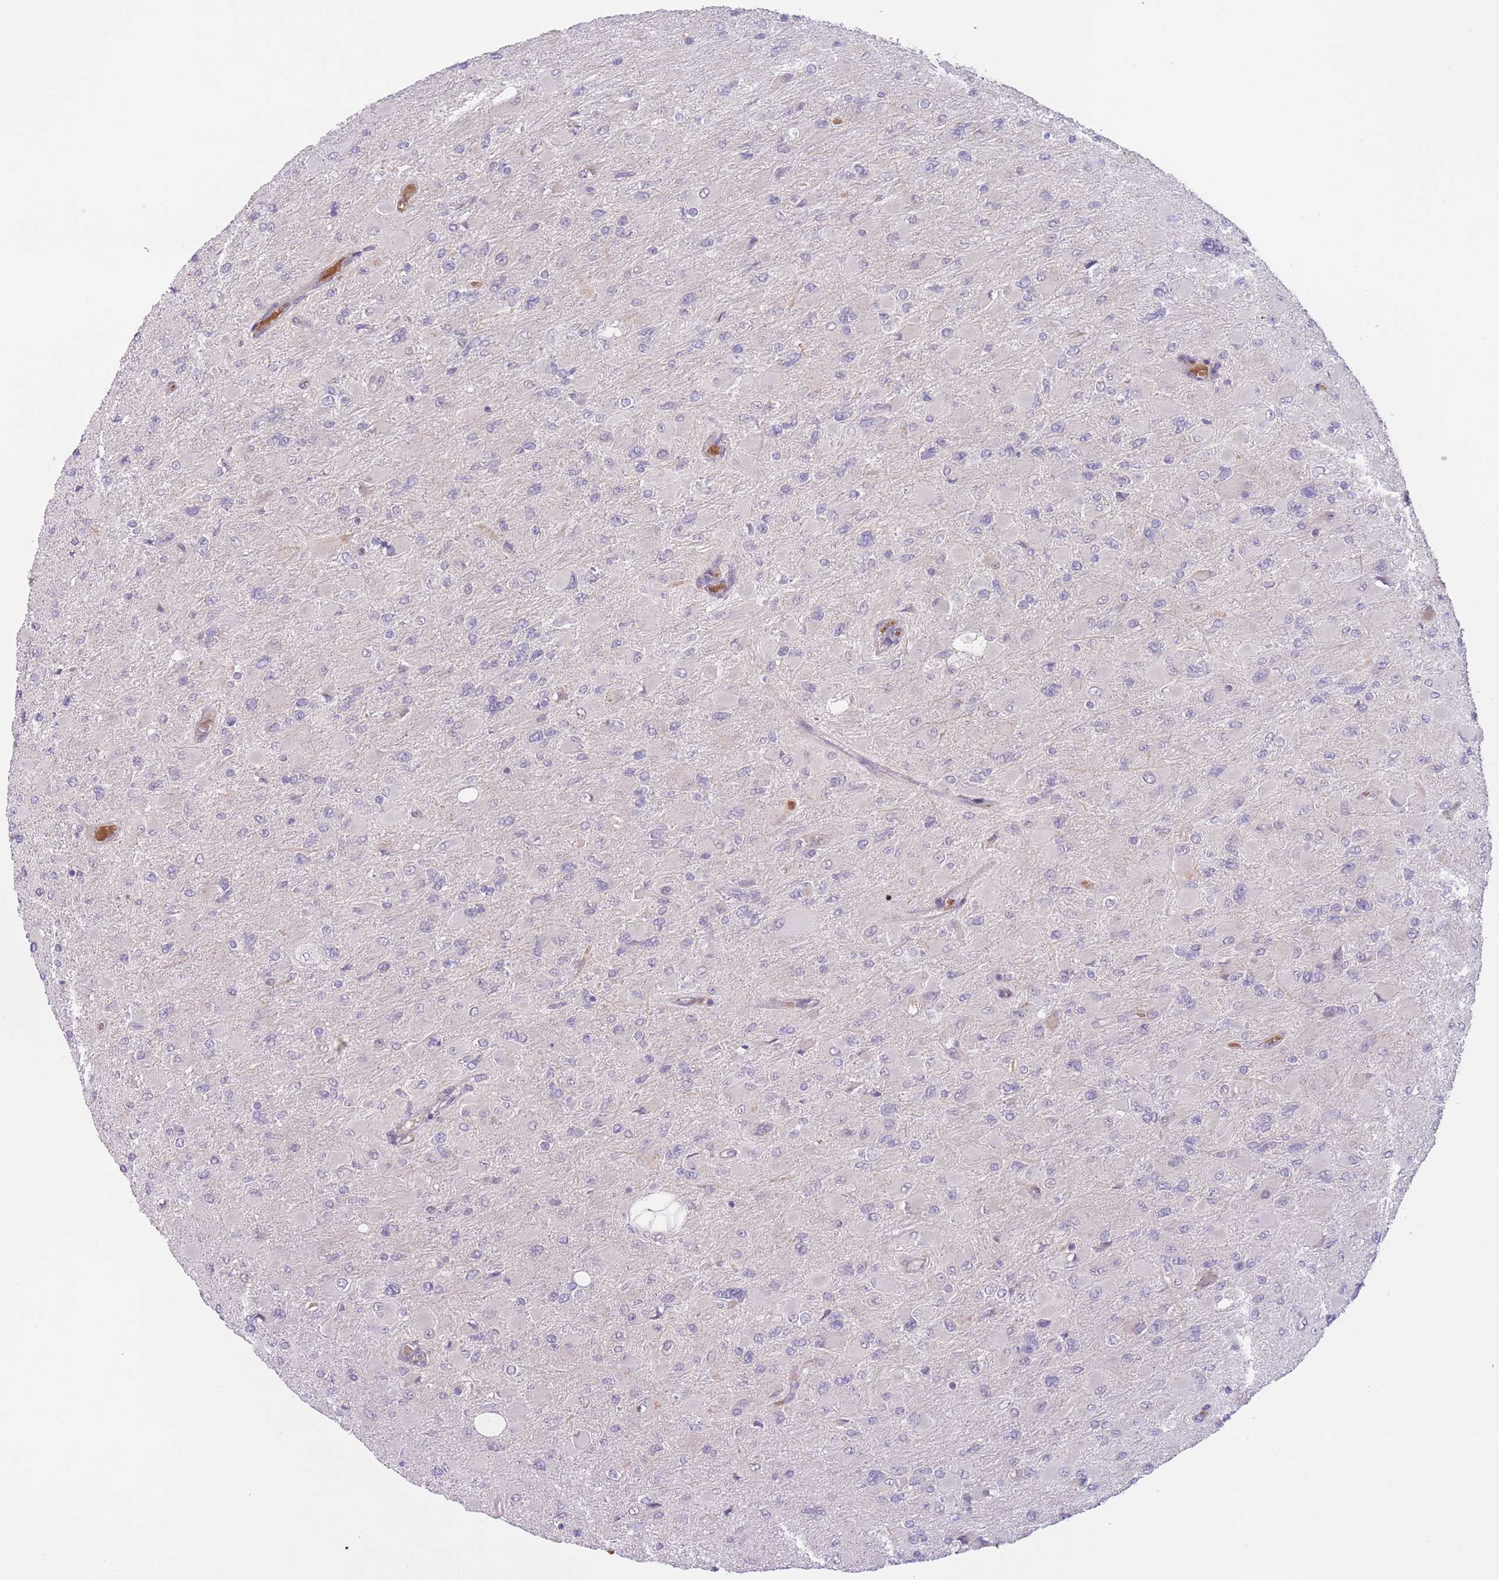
{"staining": {"intensity": "negative", "quantity": "none", "location": "none"}, "tissue": "glioma", "cell_type": "Tumor cells", "image_type": "cancer", "snomed": [{"axis": "morphology", "description": "Glioma, malignant, High grade"}, {"axis": "topography", "description": "Cerebral cortex"}], "caption": "A high-resolution image shows immunohistochemistry (IHC) staining of malignant glioma (high-grade), which displays no significant expression in tumor cells. (DAB (3,3'-diaminobenzidine) immunohistochemistry visualized using brightfield microscopy, high magnification).", "gene": "FUT5", "patient": {"sex": "female", "age": 36}}